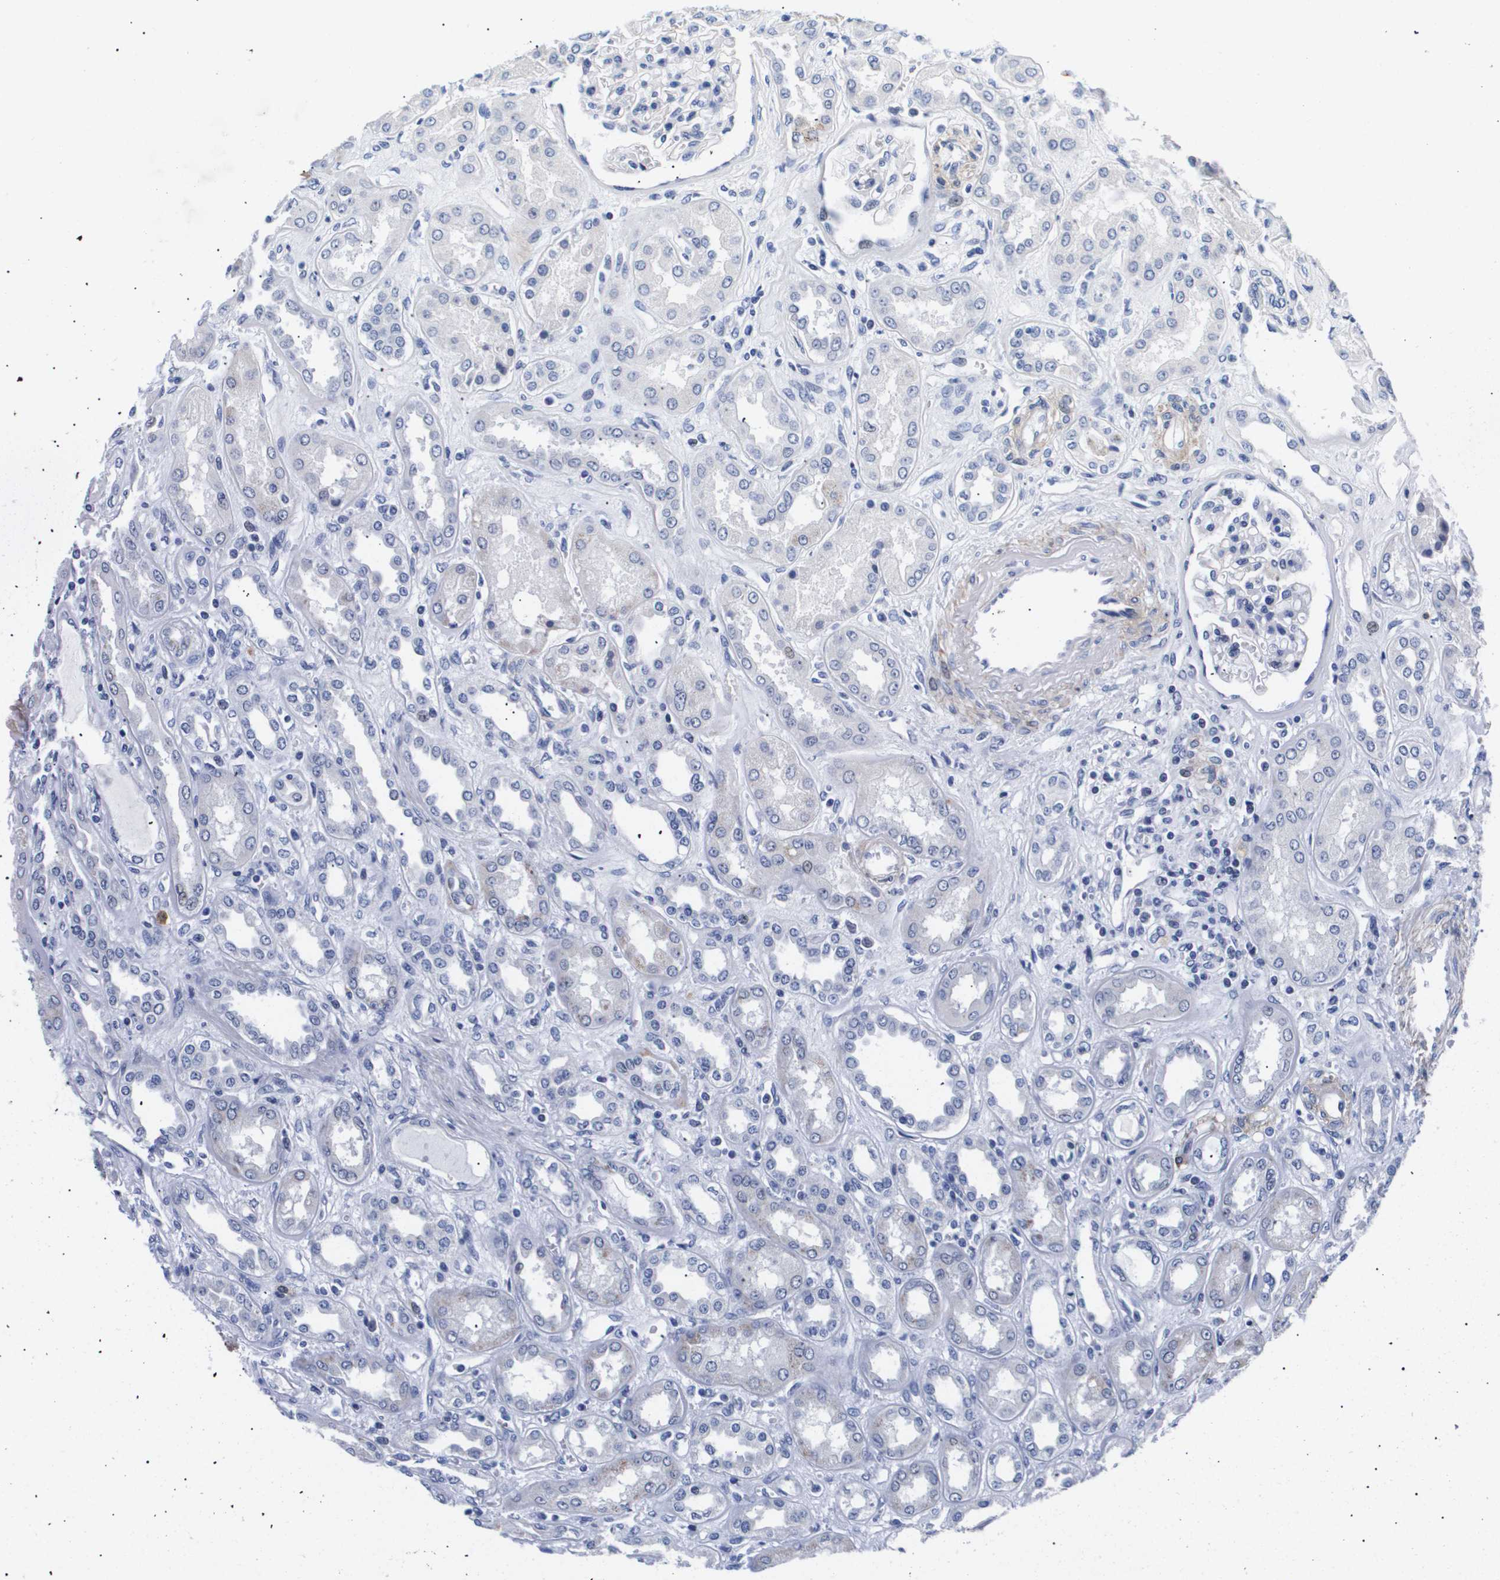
{"staining": {"intensity": "weak", "quantity": "<25%", "location": "cytoplasmic/membranous"}, "tissue": "kidney", "cell_type": "Cells in glomeruli", "image_type": "normal", "snomed": [{"axis": "morphology", "description": "Normal tissue, NOS"}, {"axis": "topography", "description": "Kidney"}], "caption": "IHC photomicrograph of normal kidney: human kidney stained with DAB (3,3'-diaminobenzidine) demonstrates no significant protein positivity in cells in glomeruli.", "gene": "SHD", "patient": {"sex": "male", "age": 59}}